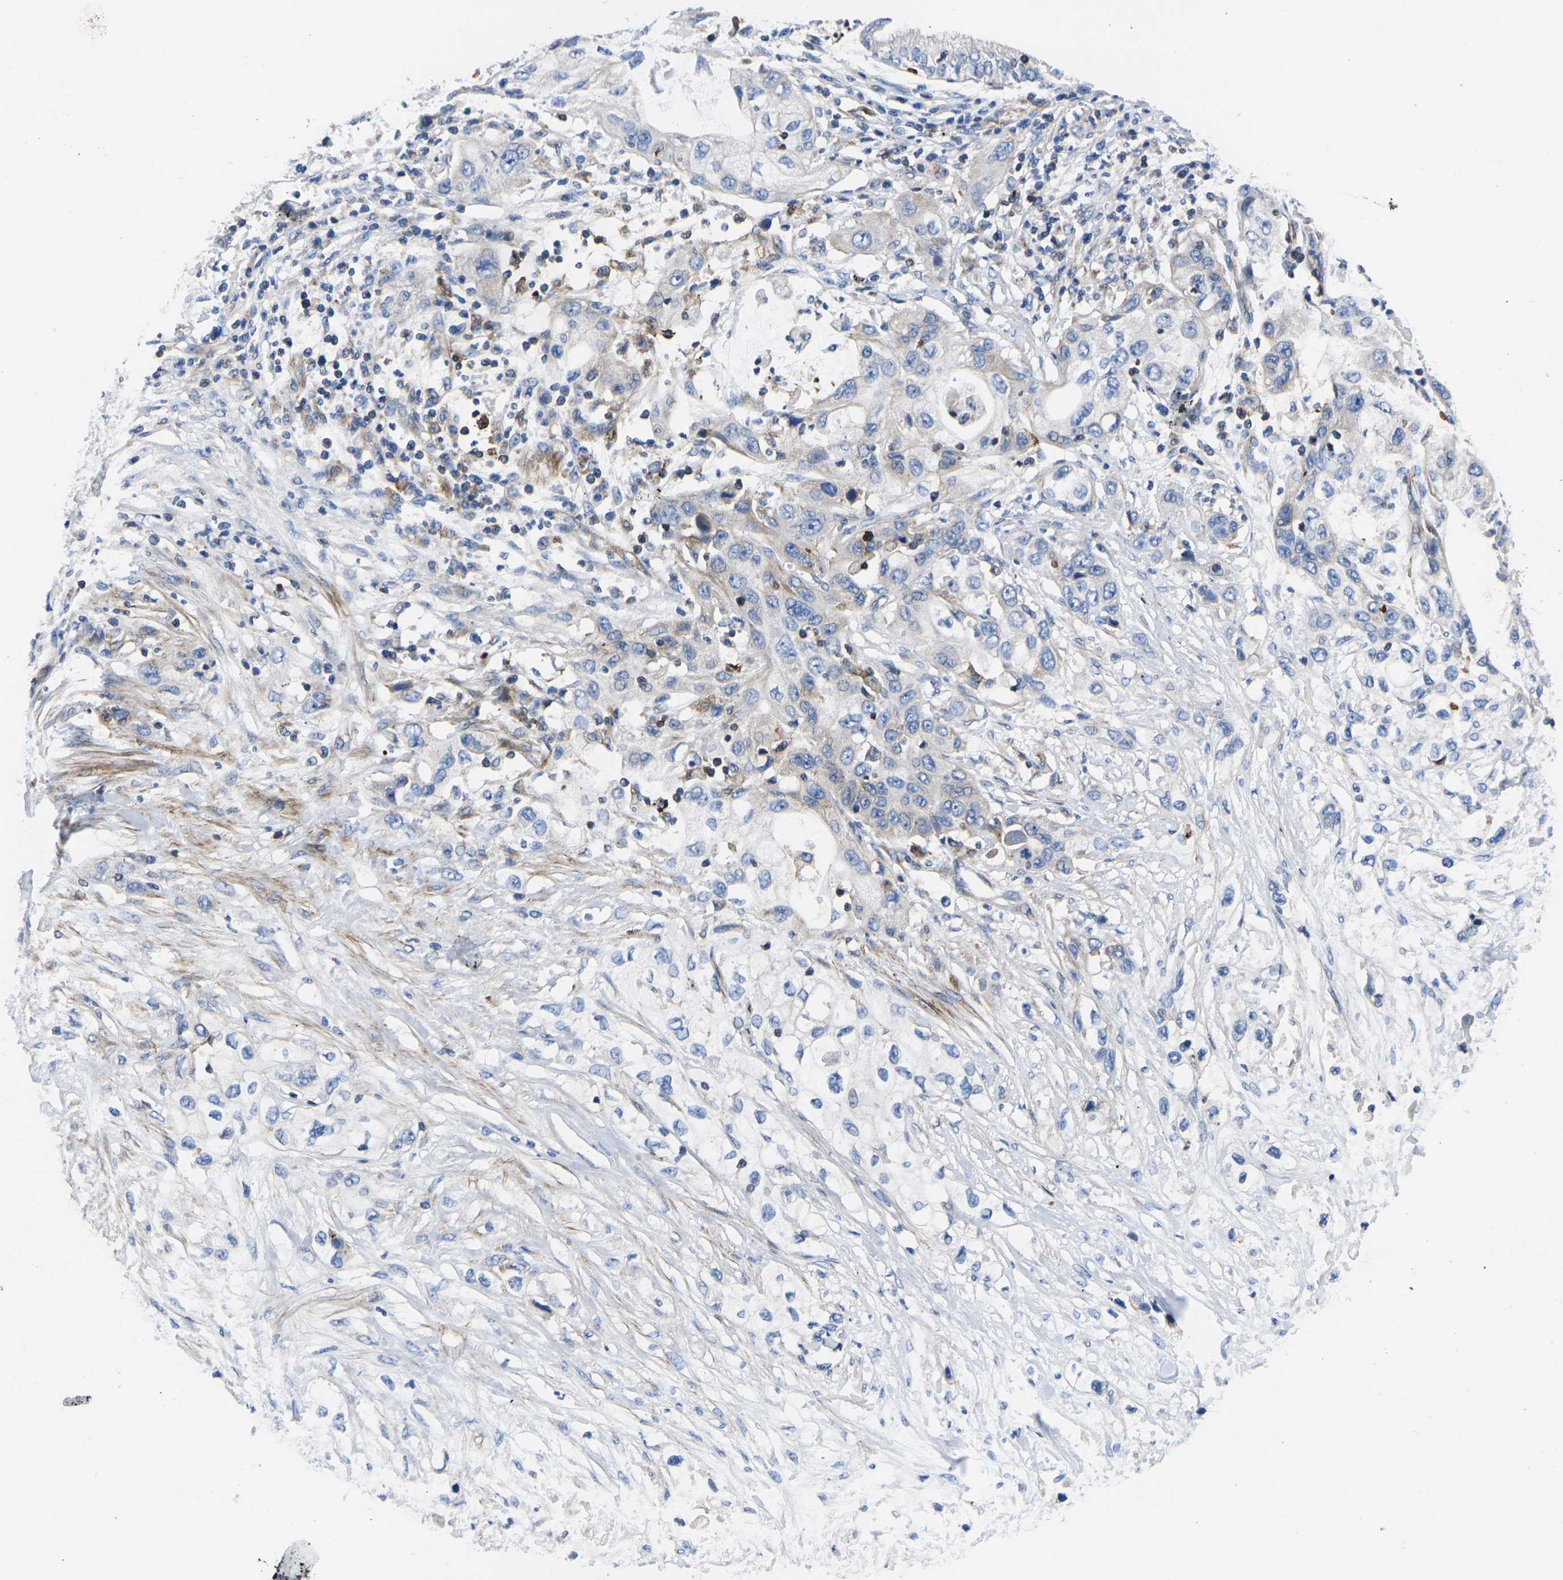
{"staining": {"intensity": "negative", "quantity": "none", "location": "none"}, "tissue": "pancreatic cancer", "cell_type": "Tumor cells", "image_type": "cancer", "snomed": [{"axis": "morphology", "description": "Adenocarcinoma, NOS"}, {"axis": "topography", "description": "Pancreas"}], "caption": "IHC micrograph of neoplastic tissue: pancreatic adenocarcinoma stained with DAB displays no significant protein positivity in tumor cells. Brightfield microscopy of immunohistochemistry (IHC) stained with DAB (3,3'-diaminobenzidine) (brown) and hematoxylin (blue), captured at high magnification.", "gene": "GPR4", "patient": {"sex": "female", "age": 70}}